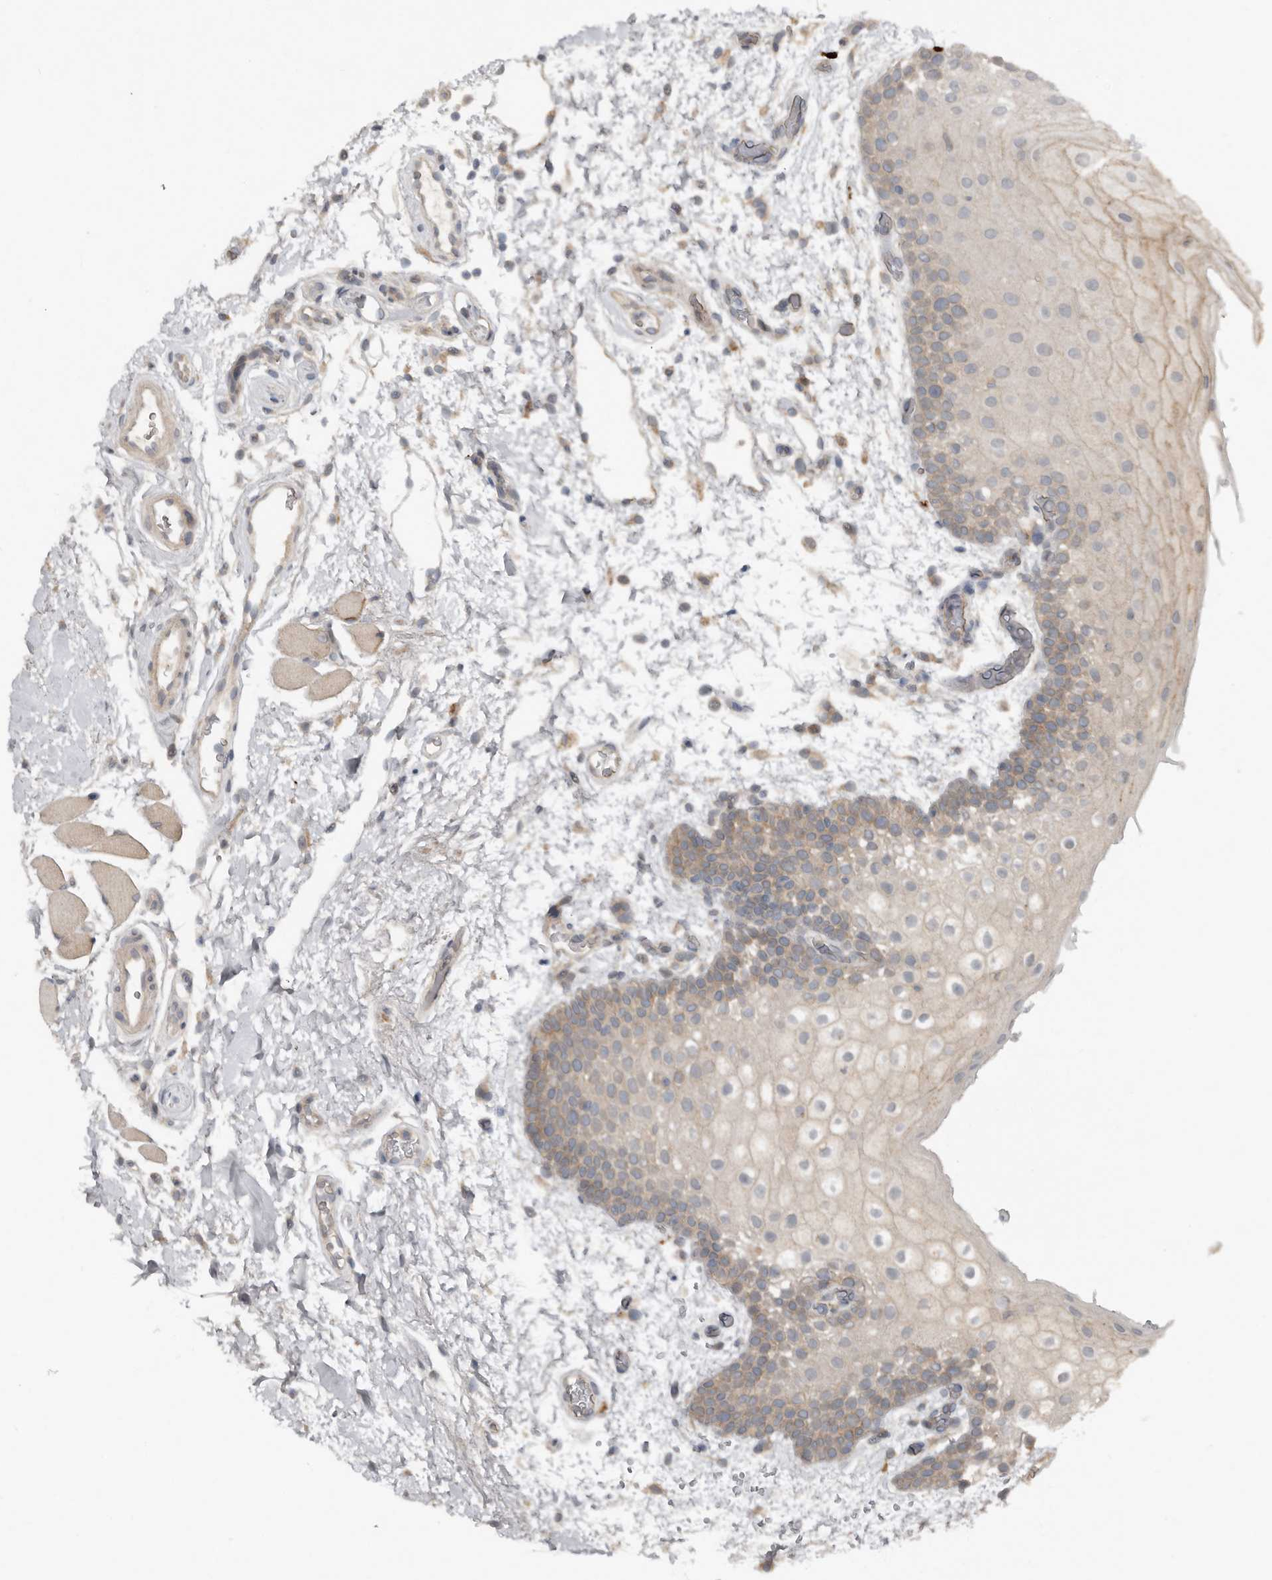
{"staining": {"intensity": "weak", "quantity": "<25%", "location": "cytoplasmic/membranous"}, "tissue": "oral mucosa", "cell_type": "Squamous epithelial cells", "image_type": "normal", "snomed": [{"axis": "morphology", "description": "Normal tissue, NOS"}, {"axis": "topography", "description": "Oral tissue"}], "caption": "High magnification brightfield microscopy of normal oral mucosa stained with DAB (3,3'-diaminobenzidine) (brown) and counterstained with hematoxylin (blue): squamous epithelial cells show no significant expression. The staining was performed using DAB (3,3'-diaminobenzidine) to visualize the protein expression in brown, while the nuclei were stained in blue with hematoxylin (Magnification: 20x).", "gene": "TEAD3", "patient": {"sex": "male", "age": 62}}